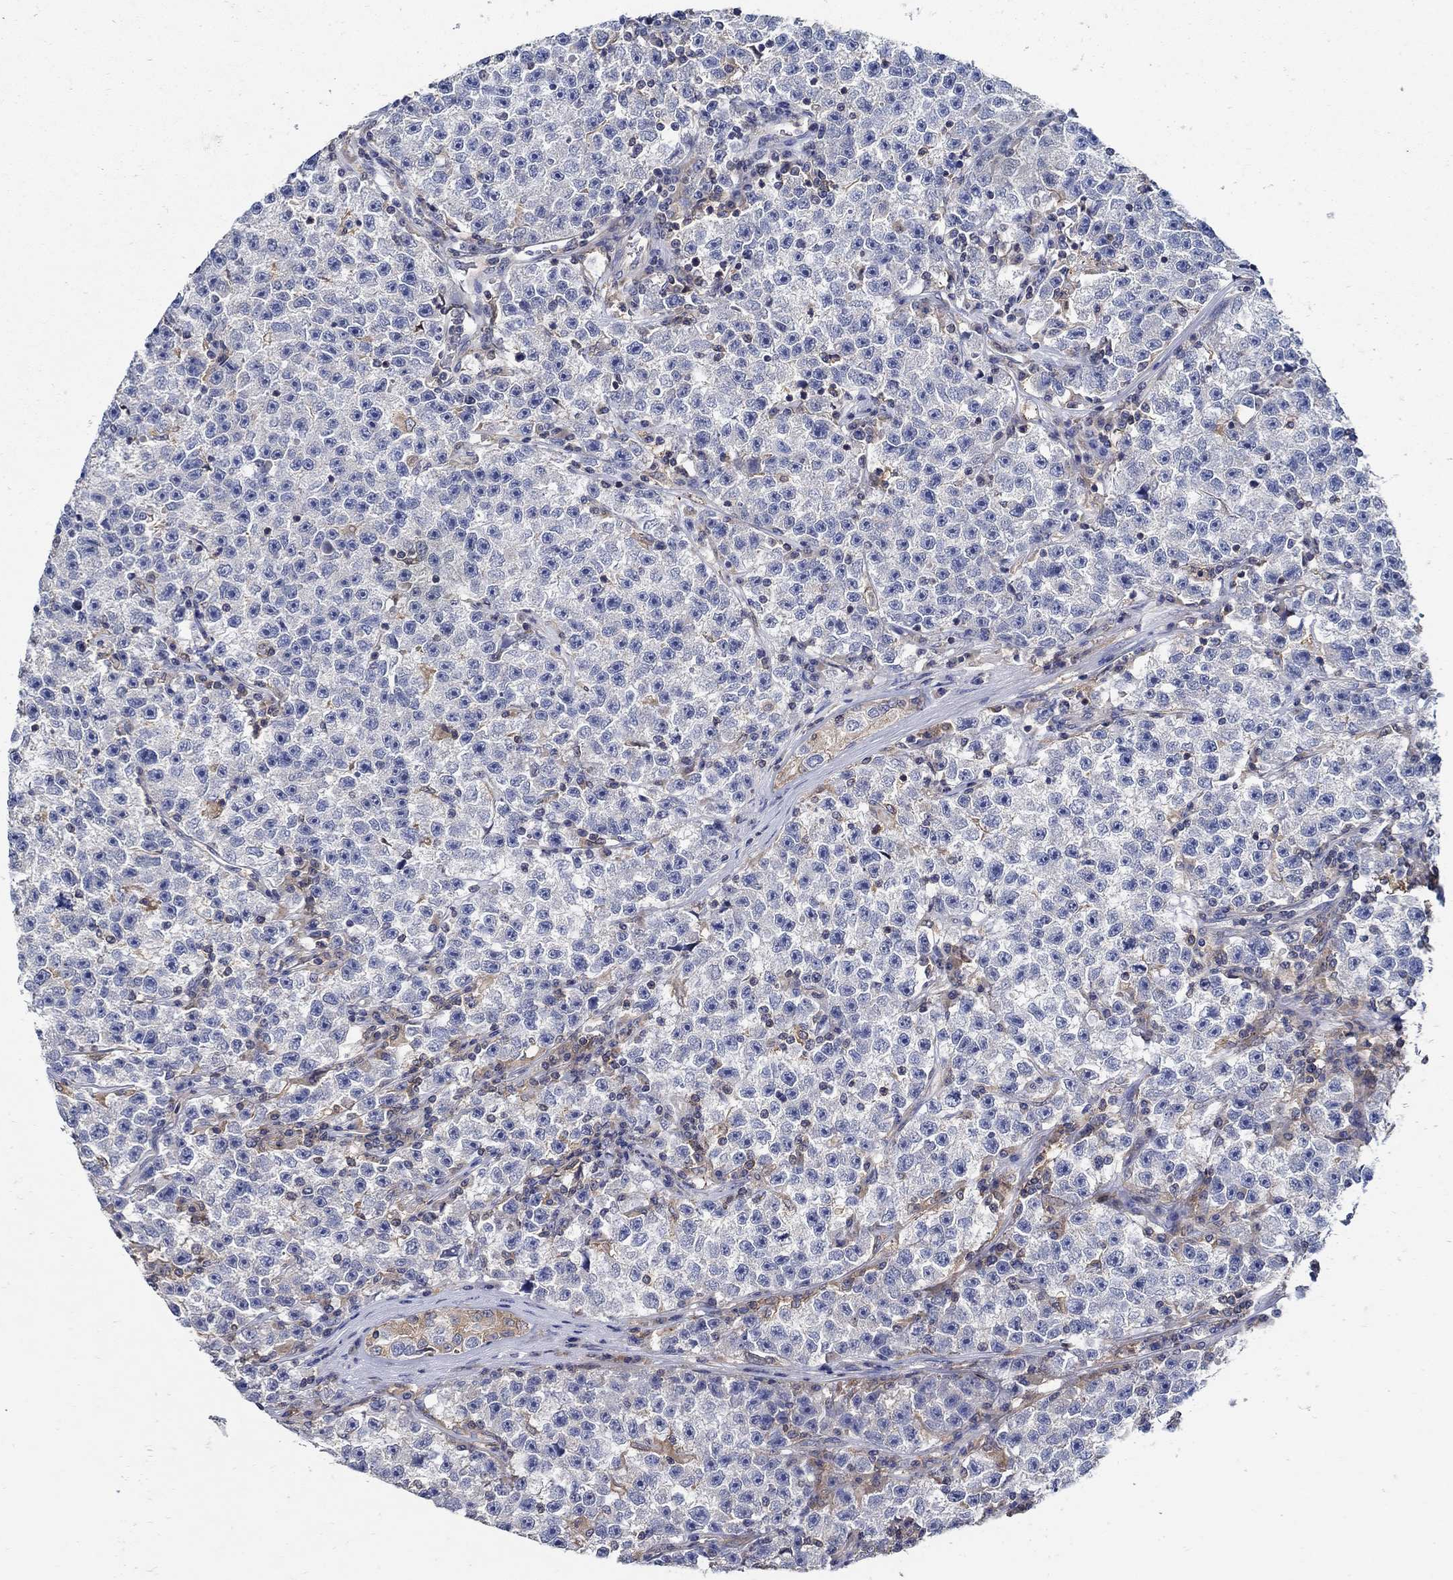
{"staining": {"intensity": "negative", "quantity": "none", "location": "none"}, "tissue": "testis cancer", "cell_type": "Tumor cells", "image_type": "cancer", "snomed": [{"axis": "morphology", "description": "Seminoma, NOS"}, {"axis": "topography", "description": "Testis"}], "caption": "This photomicrograph is of testis seminoma stained with immunohistochemistry to label a protein in brown with the nuclei are counter-stained blue. There is no expression in tumor cells. (DAB (3,3'-diaminobenzidine) immunohistochemistry (IHC), high magnification).", "gene": "MTHFR", "patient": {"sex": "male", "age": 22}}